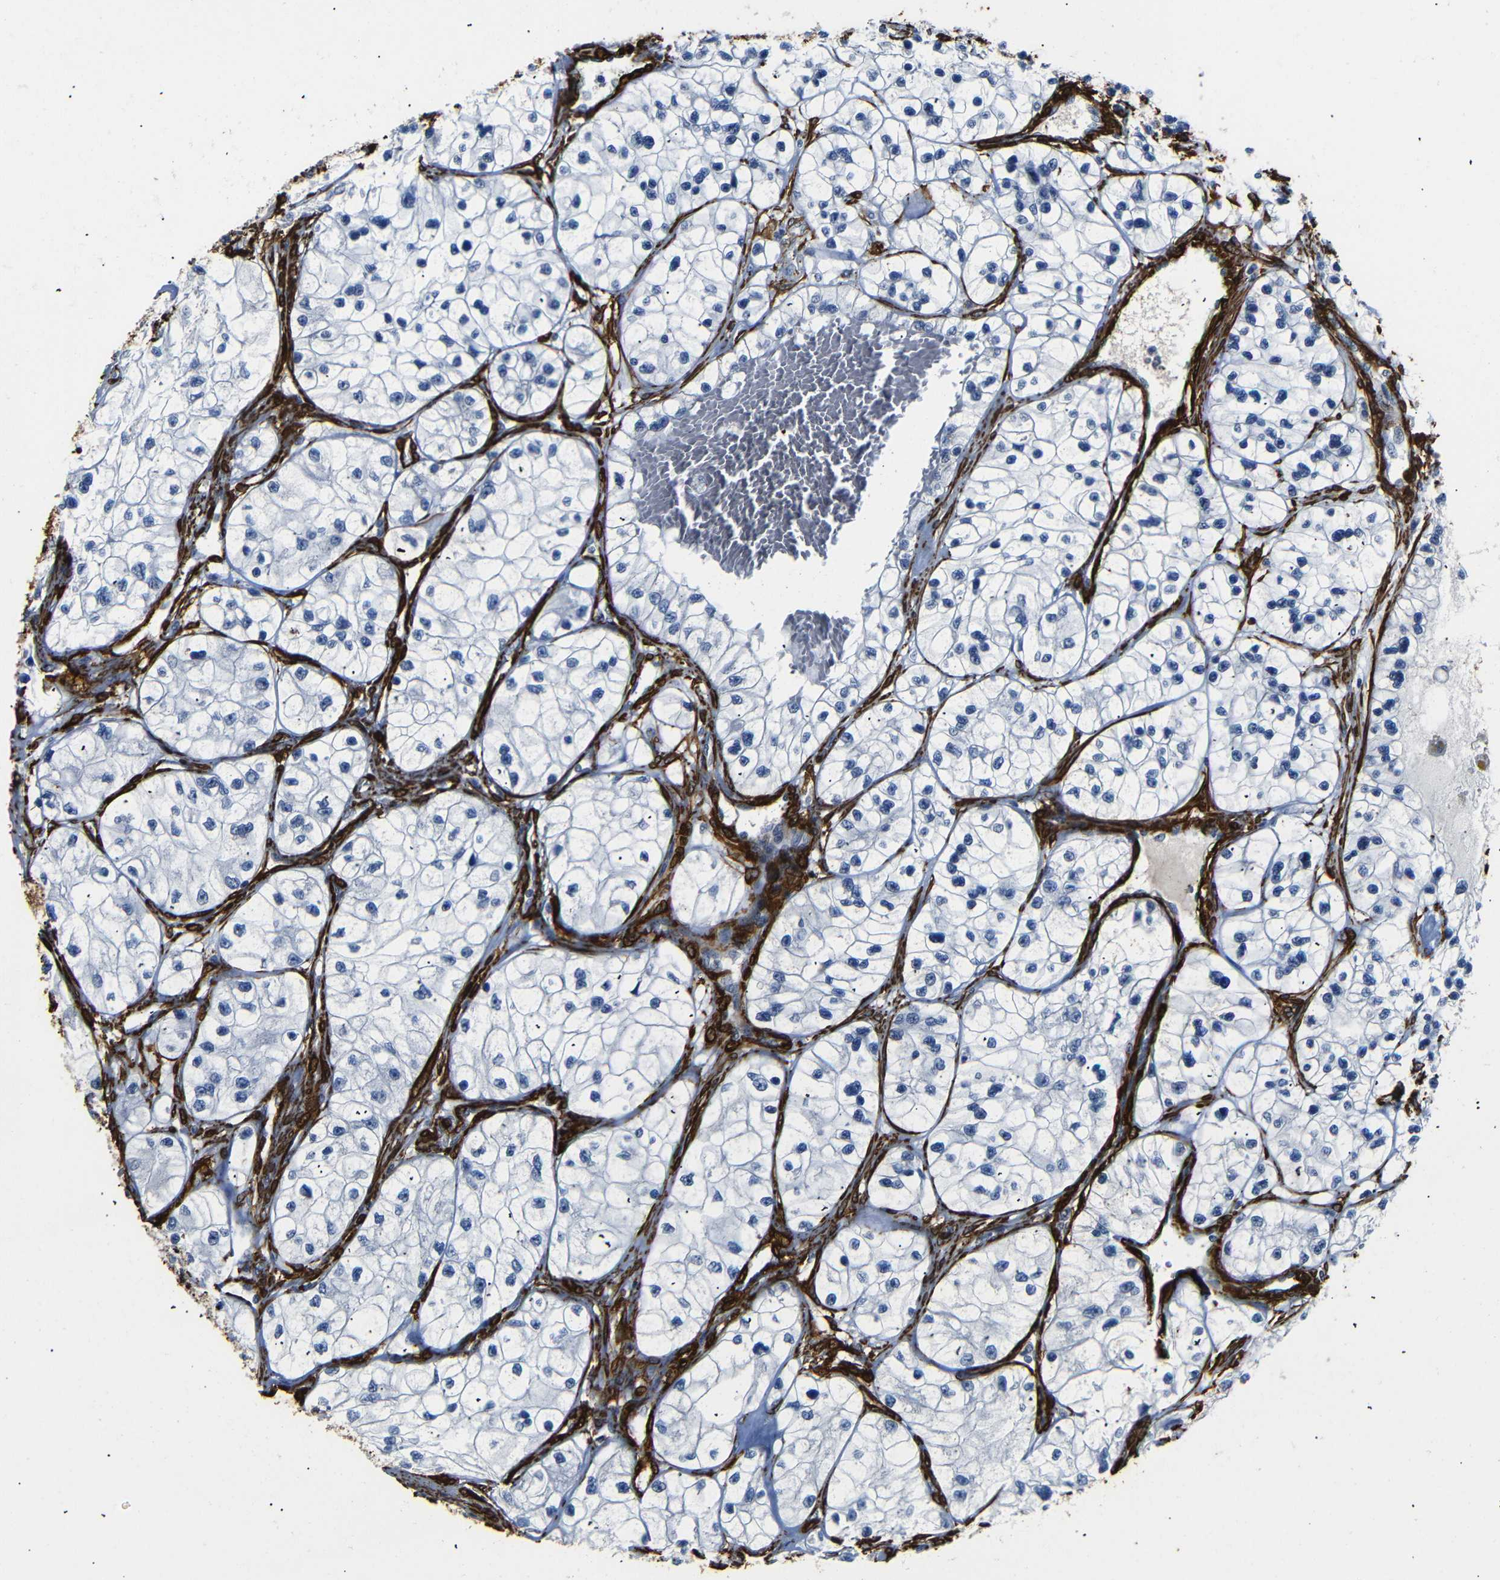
{"staining": {"intensity": "negative", "quantity": "none", "location": "none"}, "tissue": "renal cancer", "cell_type": "Tumor cells", "image_type": "cancer", "snomed": [{"axis": "morphology", "description": "Adenocarcinoma, NOS"}, {"axis": "topography", "description": "Kidney"}], "caption": "Immunohistochemical staining of human renal cancer reveals no significant staining in tumor cells.", "gene": "ACTA2", "patient": {"sex": "female", "age": 57}}